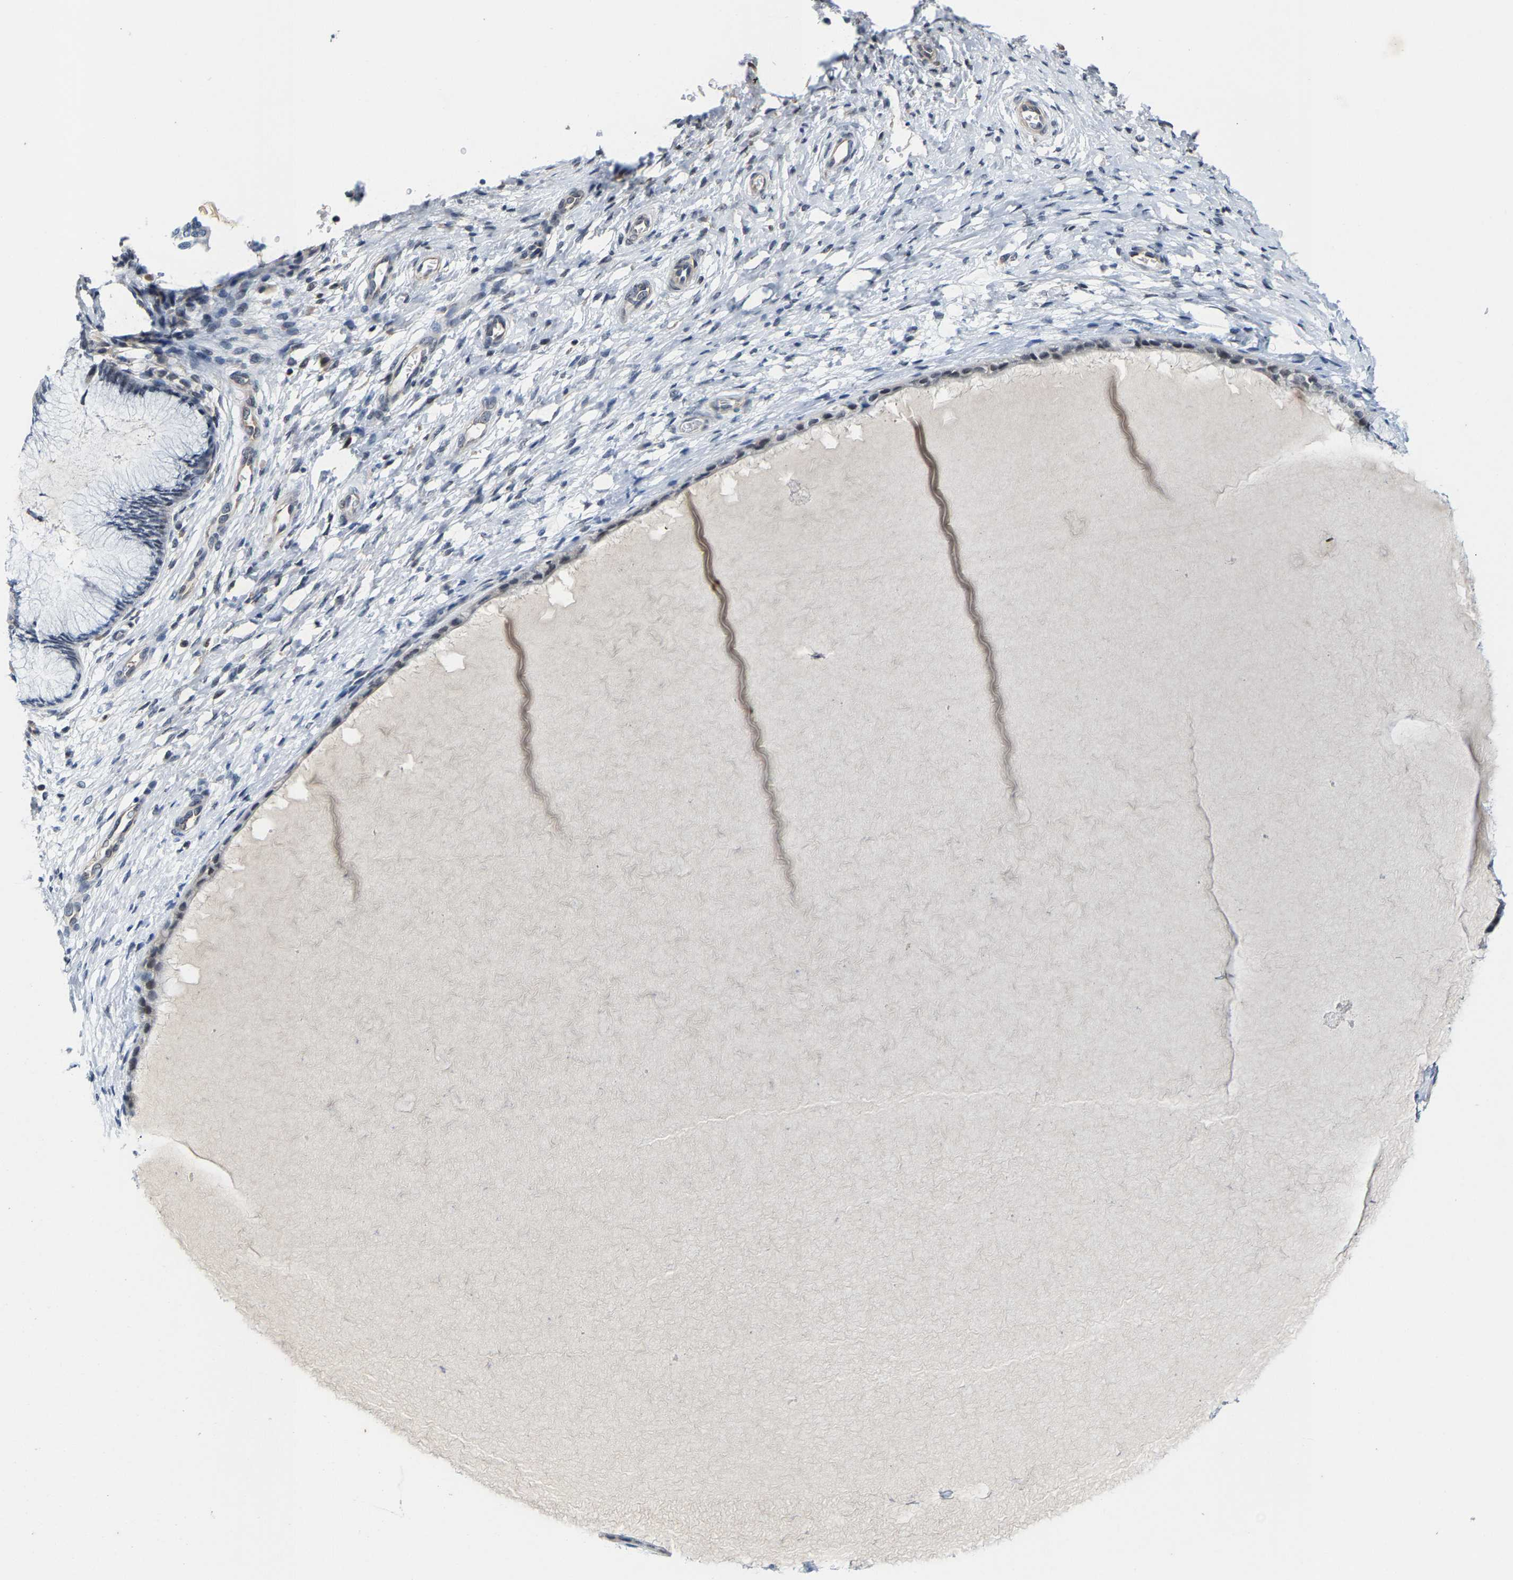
{"staining": {"intensity": "negative", "quantity": "none", "location": "none"}, "tissue": "cervix", "cell_type": "Glandular cells", "image_type": "normal", "snomed": [{"axis": "morphology", "description": "Normal tissue, NOS"}, {"axis": "topography", "description": "Cervix"}], "caption": "Immunohistochemistry (IHC) image of normal cervix: human cervix stained with DAB reveals no significant protein expression in glandular cells. Nuclei are stained in blue.", "gene": "FGD3", "patient": {"sex": "female", "age": 55}}